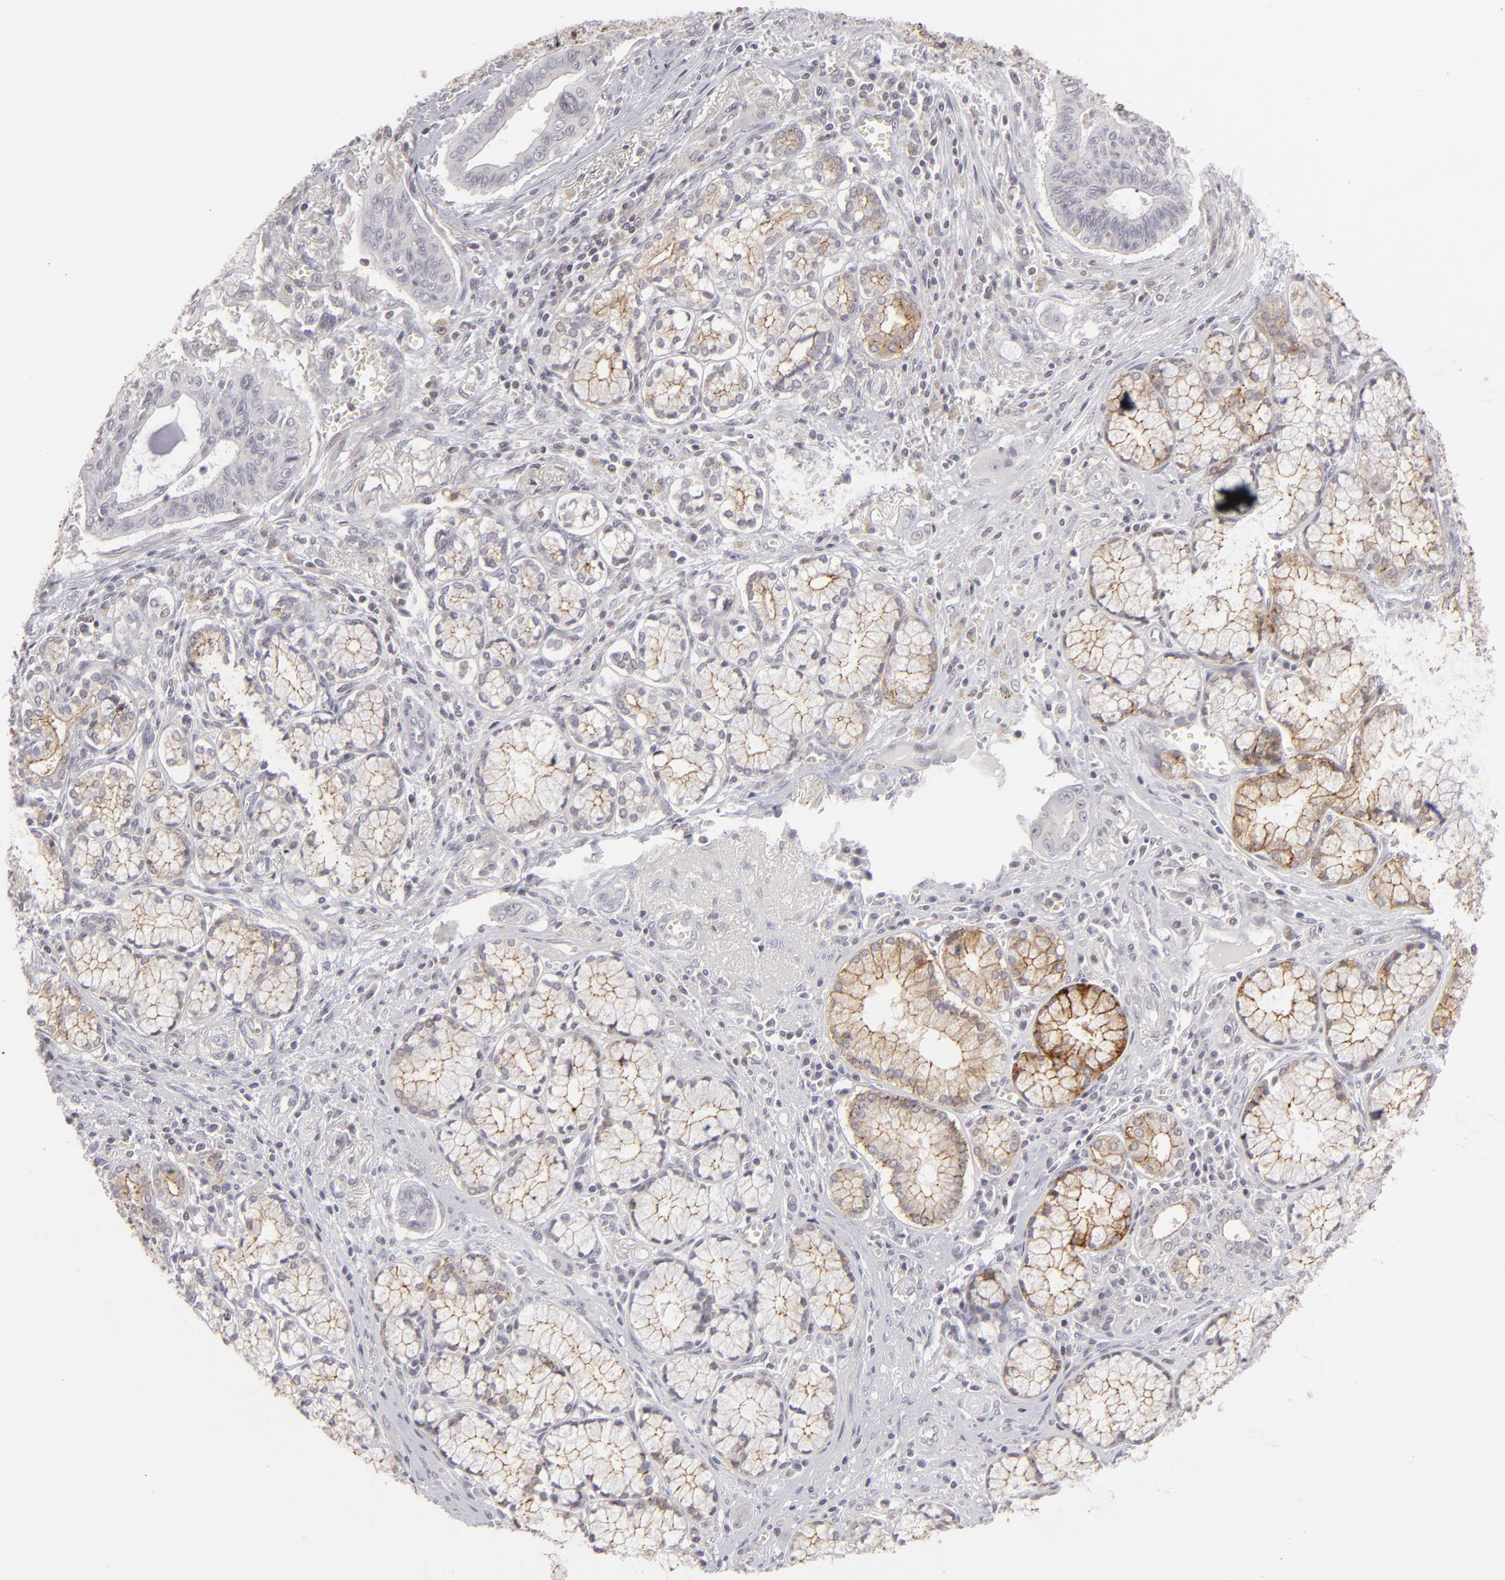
{"staining": {"intensity": "moderate", "quantity": "<25%", "location": "cytoplasmic/membranous"}, "tissue": "pancreatic cancer", "cell_type": "Tumor cells", "image_type": "cancer", "snomed": [{"axis": "morphology", "description": "Adenocarcinoma, NOS"}, {"axis": "topography", "description": "Pancreas"}], "caption": "Moderate cytoplasmic/membranous staining for a protein is identified in about <25% of tumor cells of pancreatic cancer using immunohistochemistry (IHC).", "gene": "CLDN2", "patient": {"sex": "male", "age": 77}}